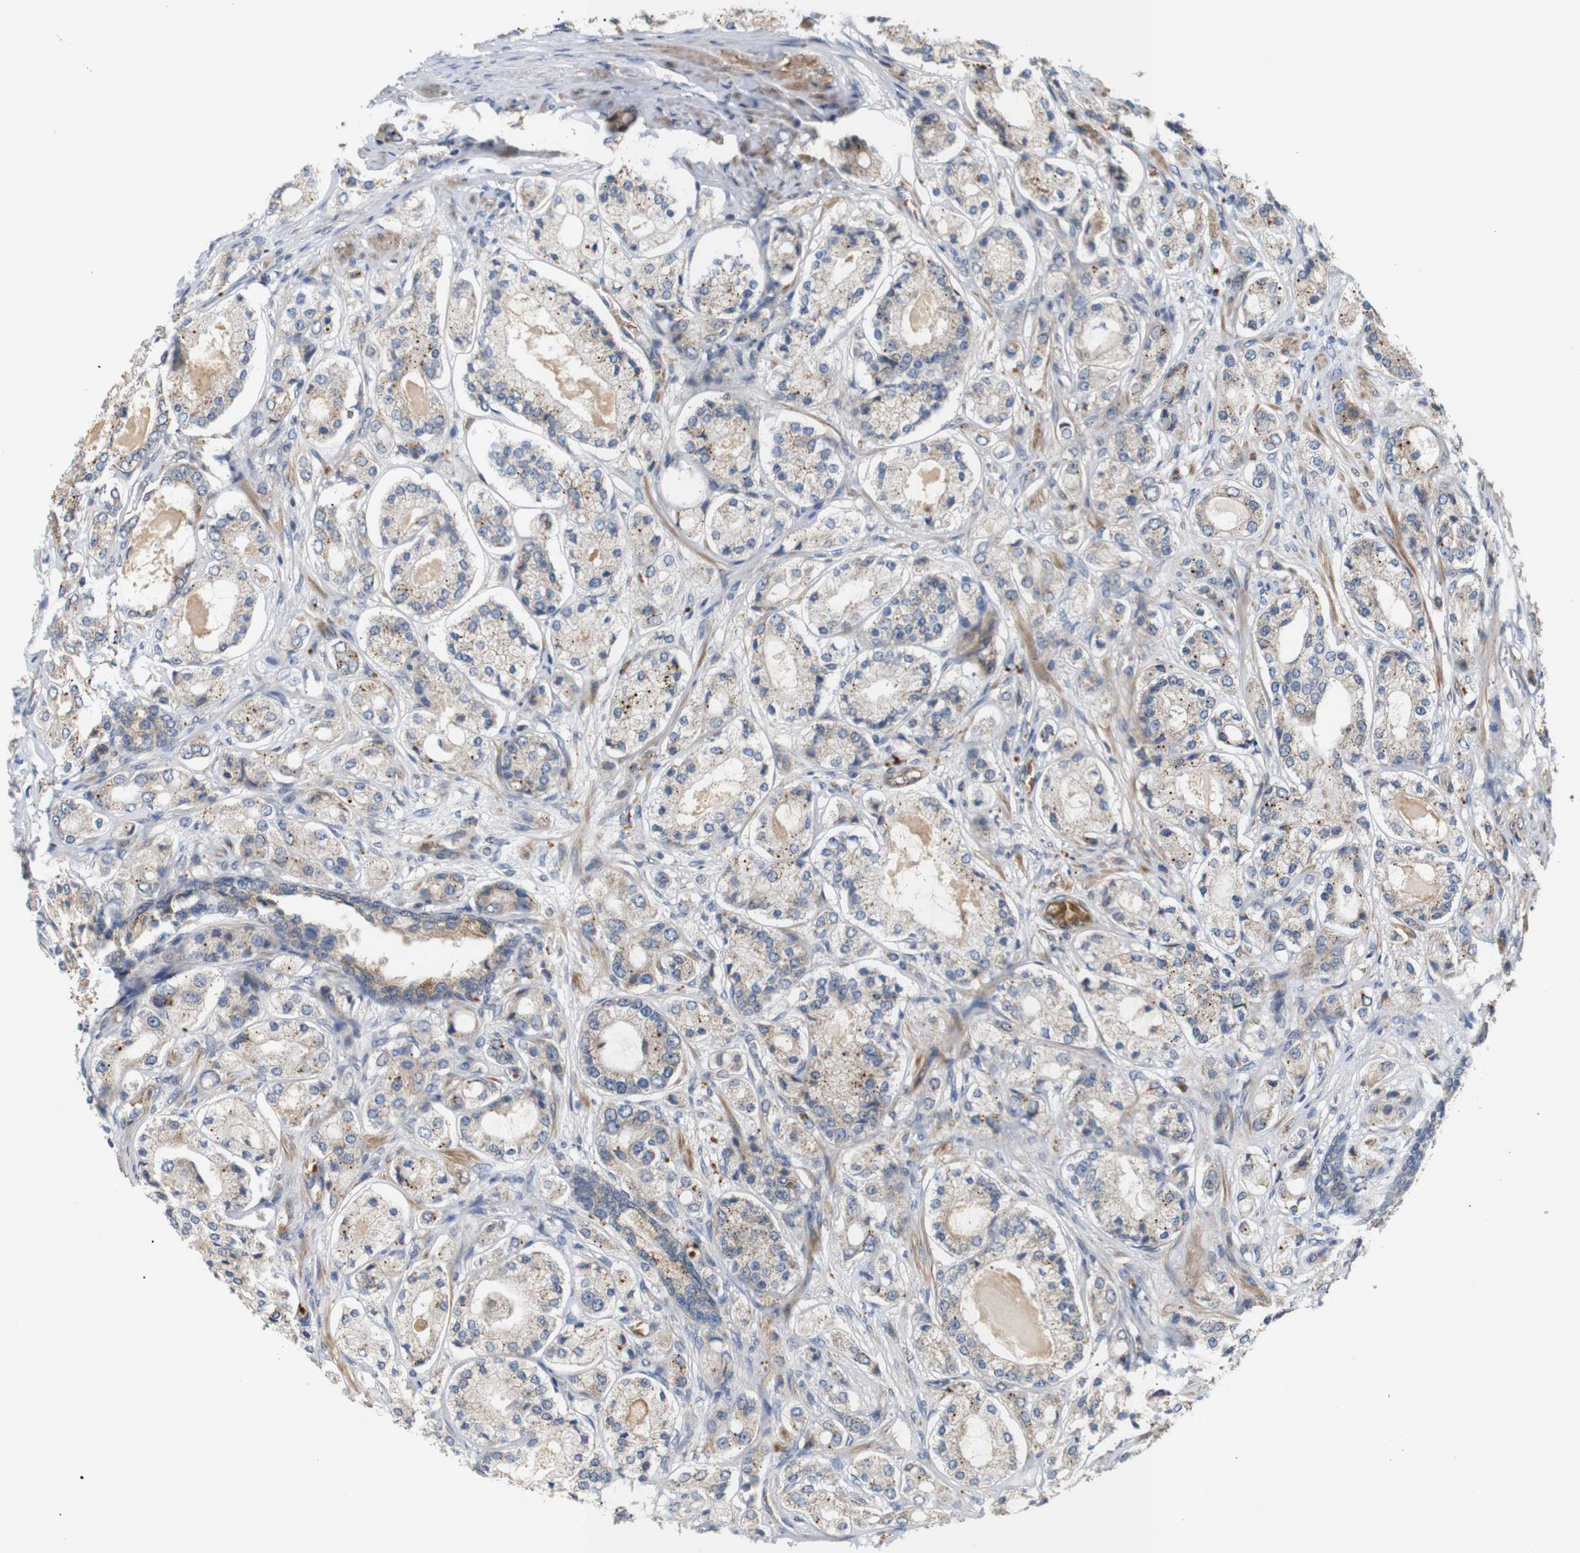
{"staining": {"intensity": "moderate", "quantity": "25%-75%", "location": "cytoplasmic/membranous"}, "tissue": "prostate cancer", "cell_type": "Tumor cells", "image_type": "cancer", "snomed": [{"axis": "morphology", "description": "Adenocarcinoma, High grade"}, {"axis": "topography", "description": "Prostate"}], "caption": "A medium amount of moderate cytoplasmic/membranous staining is appreciated in approximately 25%-75% of tumor cells in prostate adenocarcinoma (high-grade) tissue.", "gene": "RPTOR", "patient": {"sex": "male", "age": 65}}